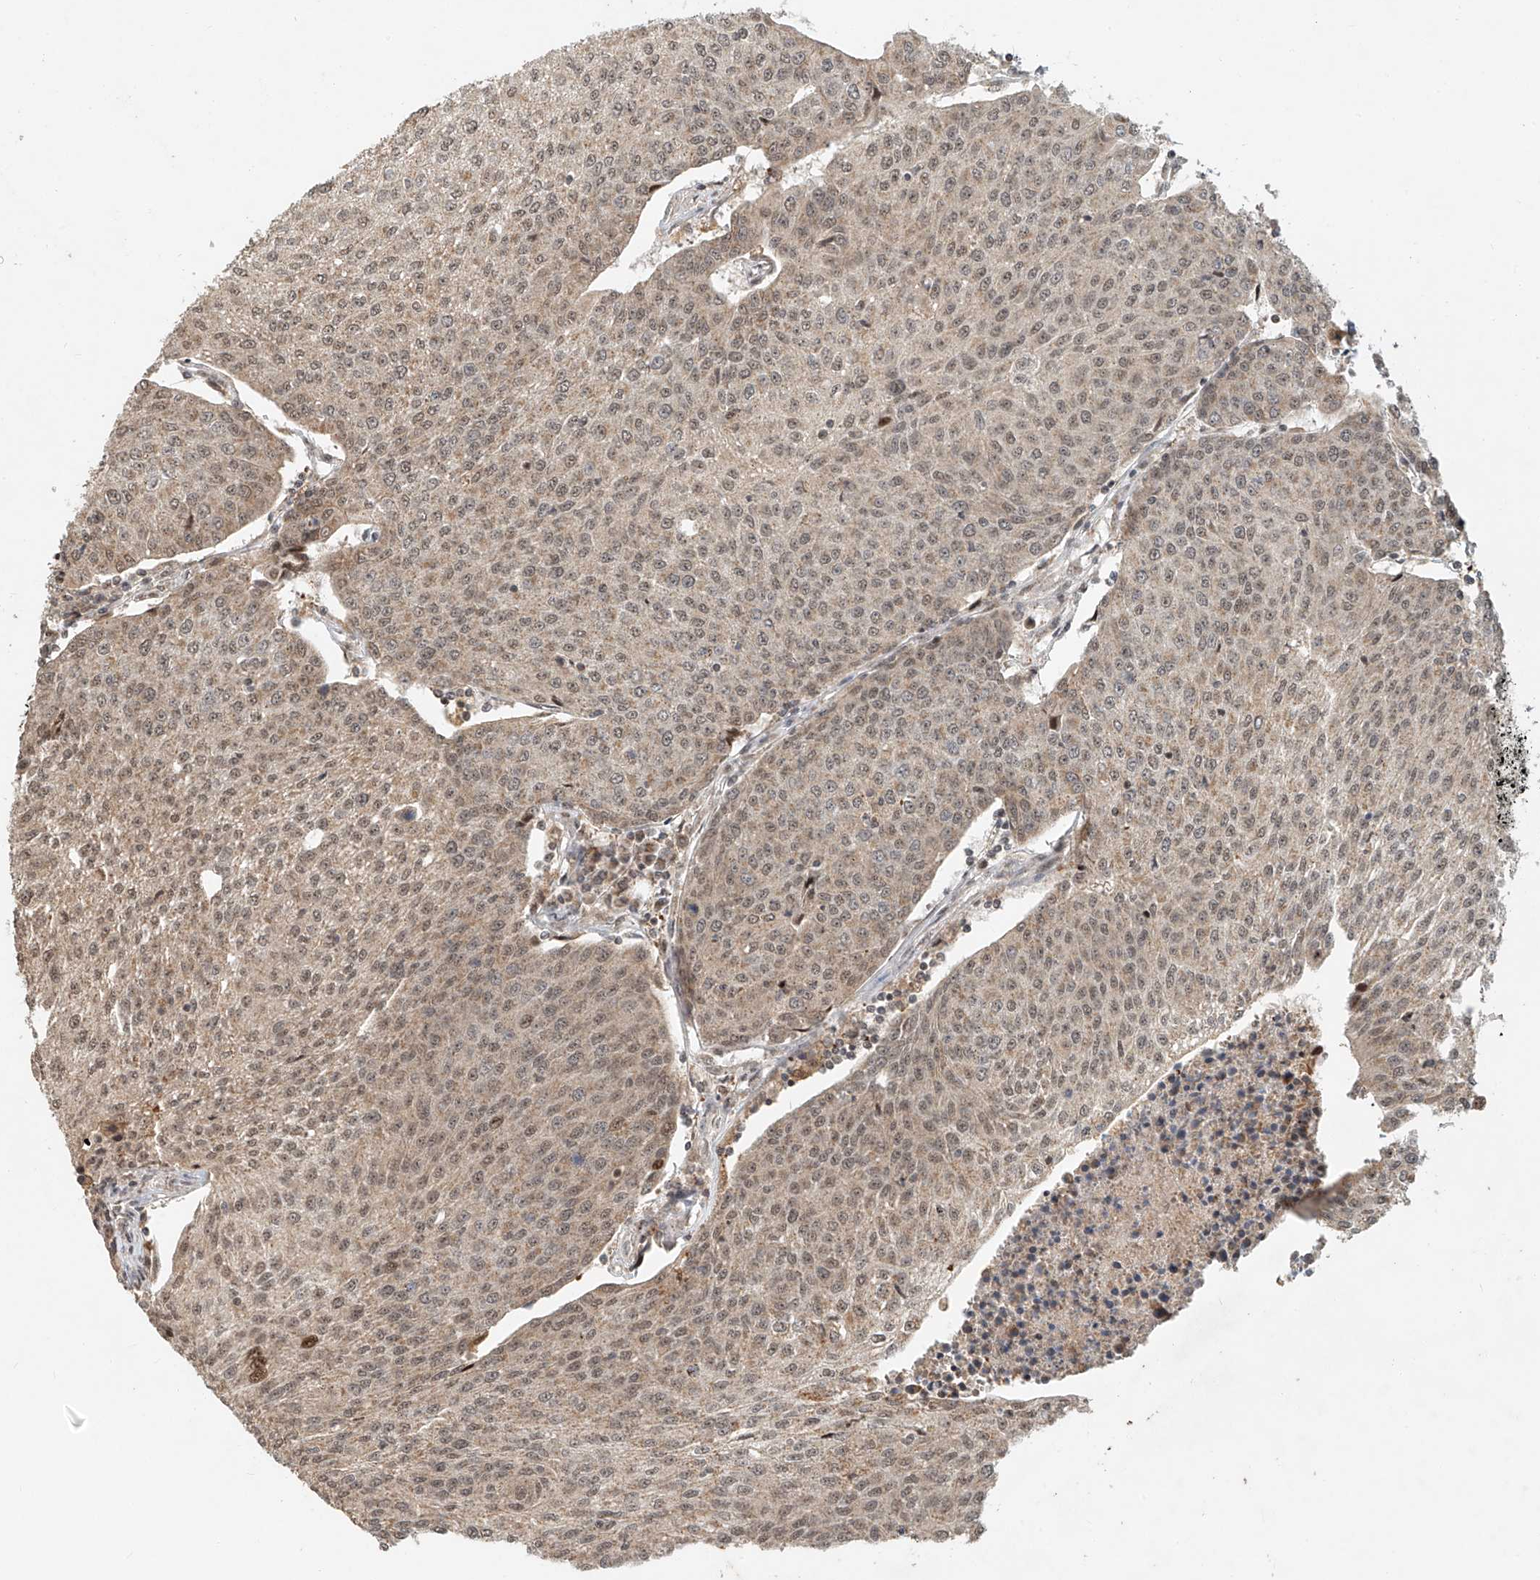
{"staining": {"intensity": "weak", "quantity": "25%-75%", "location": "cytoplasmic/membranous,nuclear"}, "tissue": "urothelial cancer", "cell_type": "Tumor cells", "image_type": "cancer", "snomed": [{"axis": "morphology", "description": "Urothelial carcinoma, High grade"}, {"axis": "topography", "description": "Urinary bladder"}], "caption": "A photomicrograph of urothelial cancer stained for a protein demonstrates weak cytoplasmic/membranous and nuclear brown staining in tumor cells.", "gene": "SYTL3", "patient": {"sex": "female", "age": 85}}